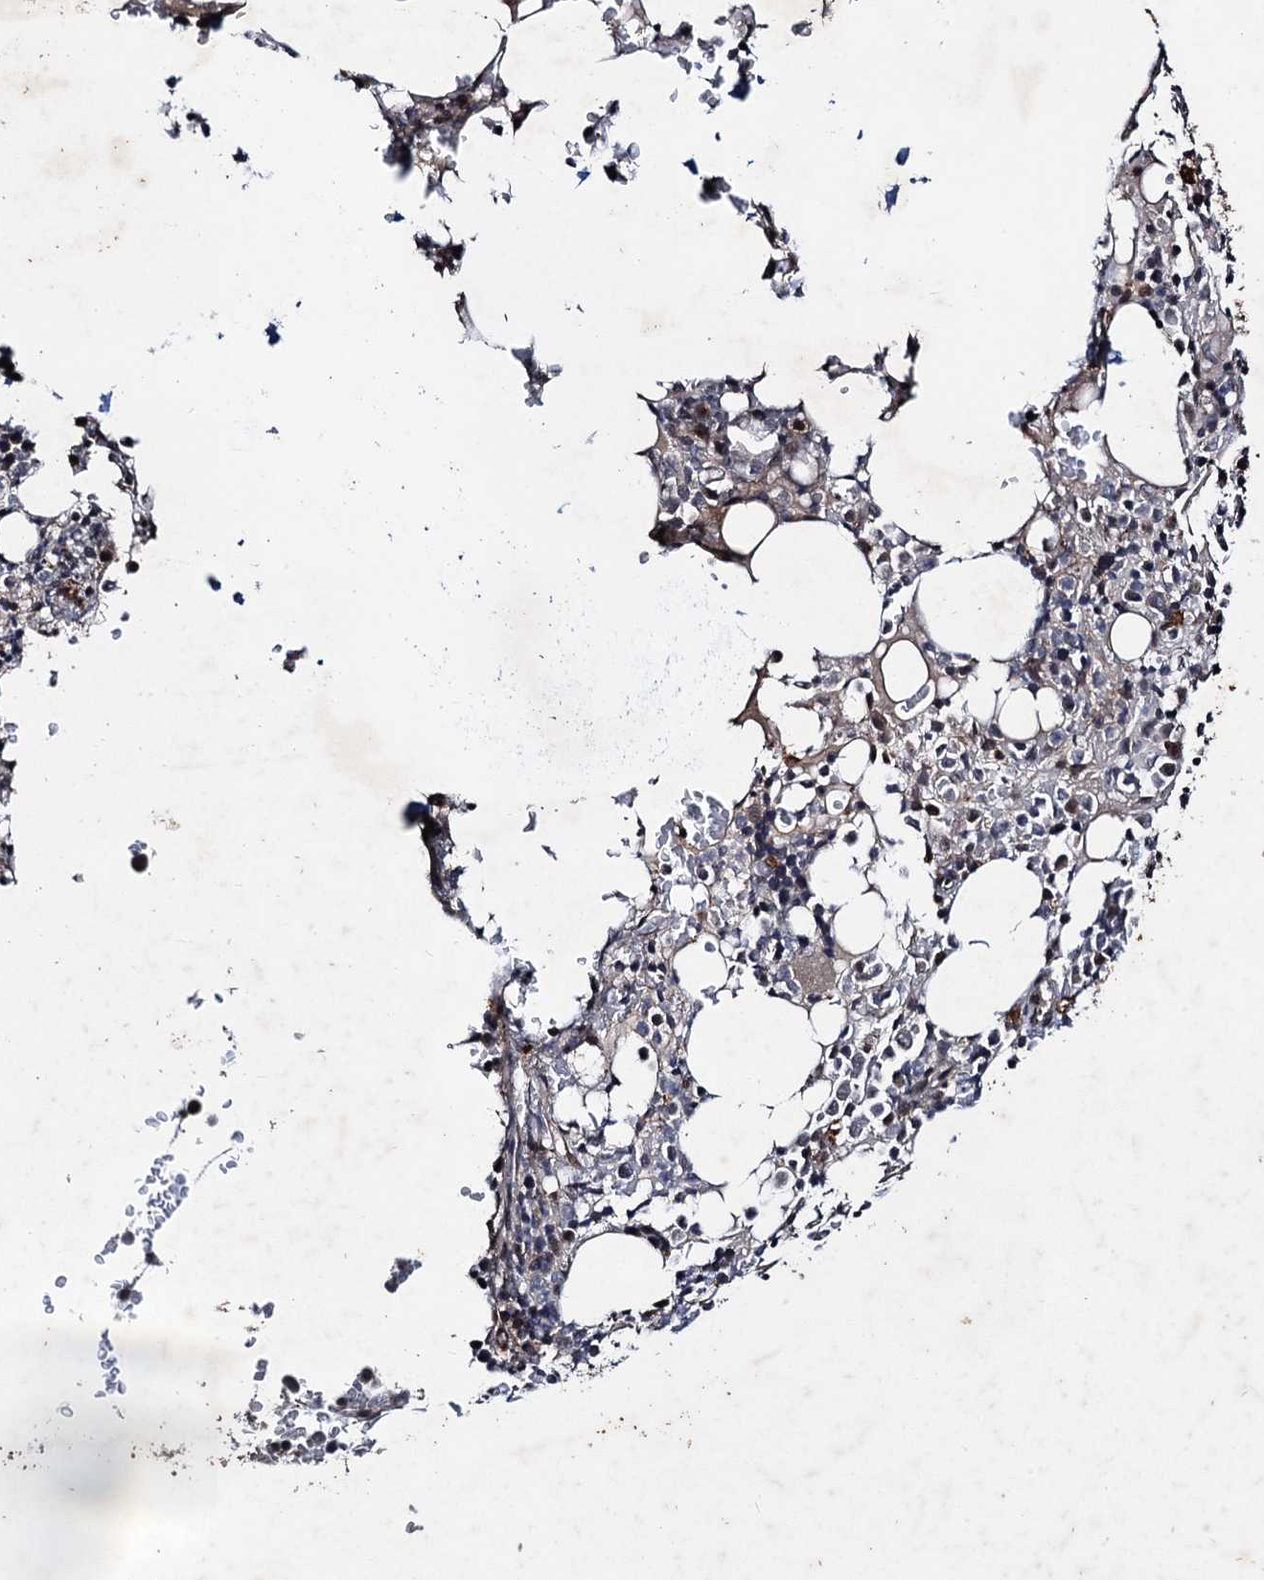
{"staining": {"intensity": "strong", "quantity": "<25%", "location": "cytoplasmic/membranous"}, "tissue": "bone marrow", "cell_type": "Hematopoietic cells", "image_type": "normal", "snomed": [{"axis": "morphology", "description": "Normal tissue, NOS"}, {"axis": "topography", "description": "Bone marrow"}], "caption": "Strong cytoplasmic/membranous protein staining is present in approximately <25% of hematopoietic cells in bone marrow.", "gene": "REP15", "patient": {"sex": "male", "age": 58}}